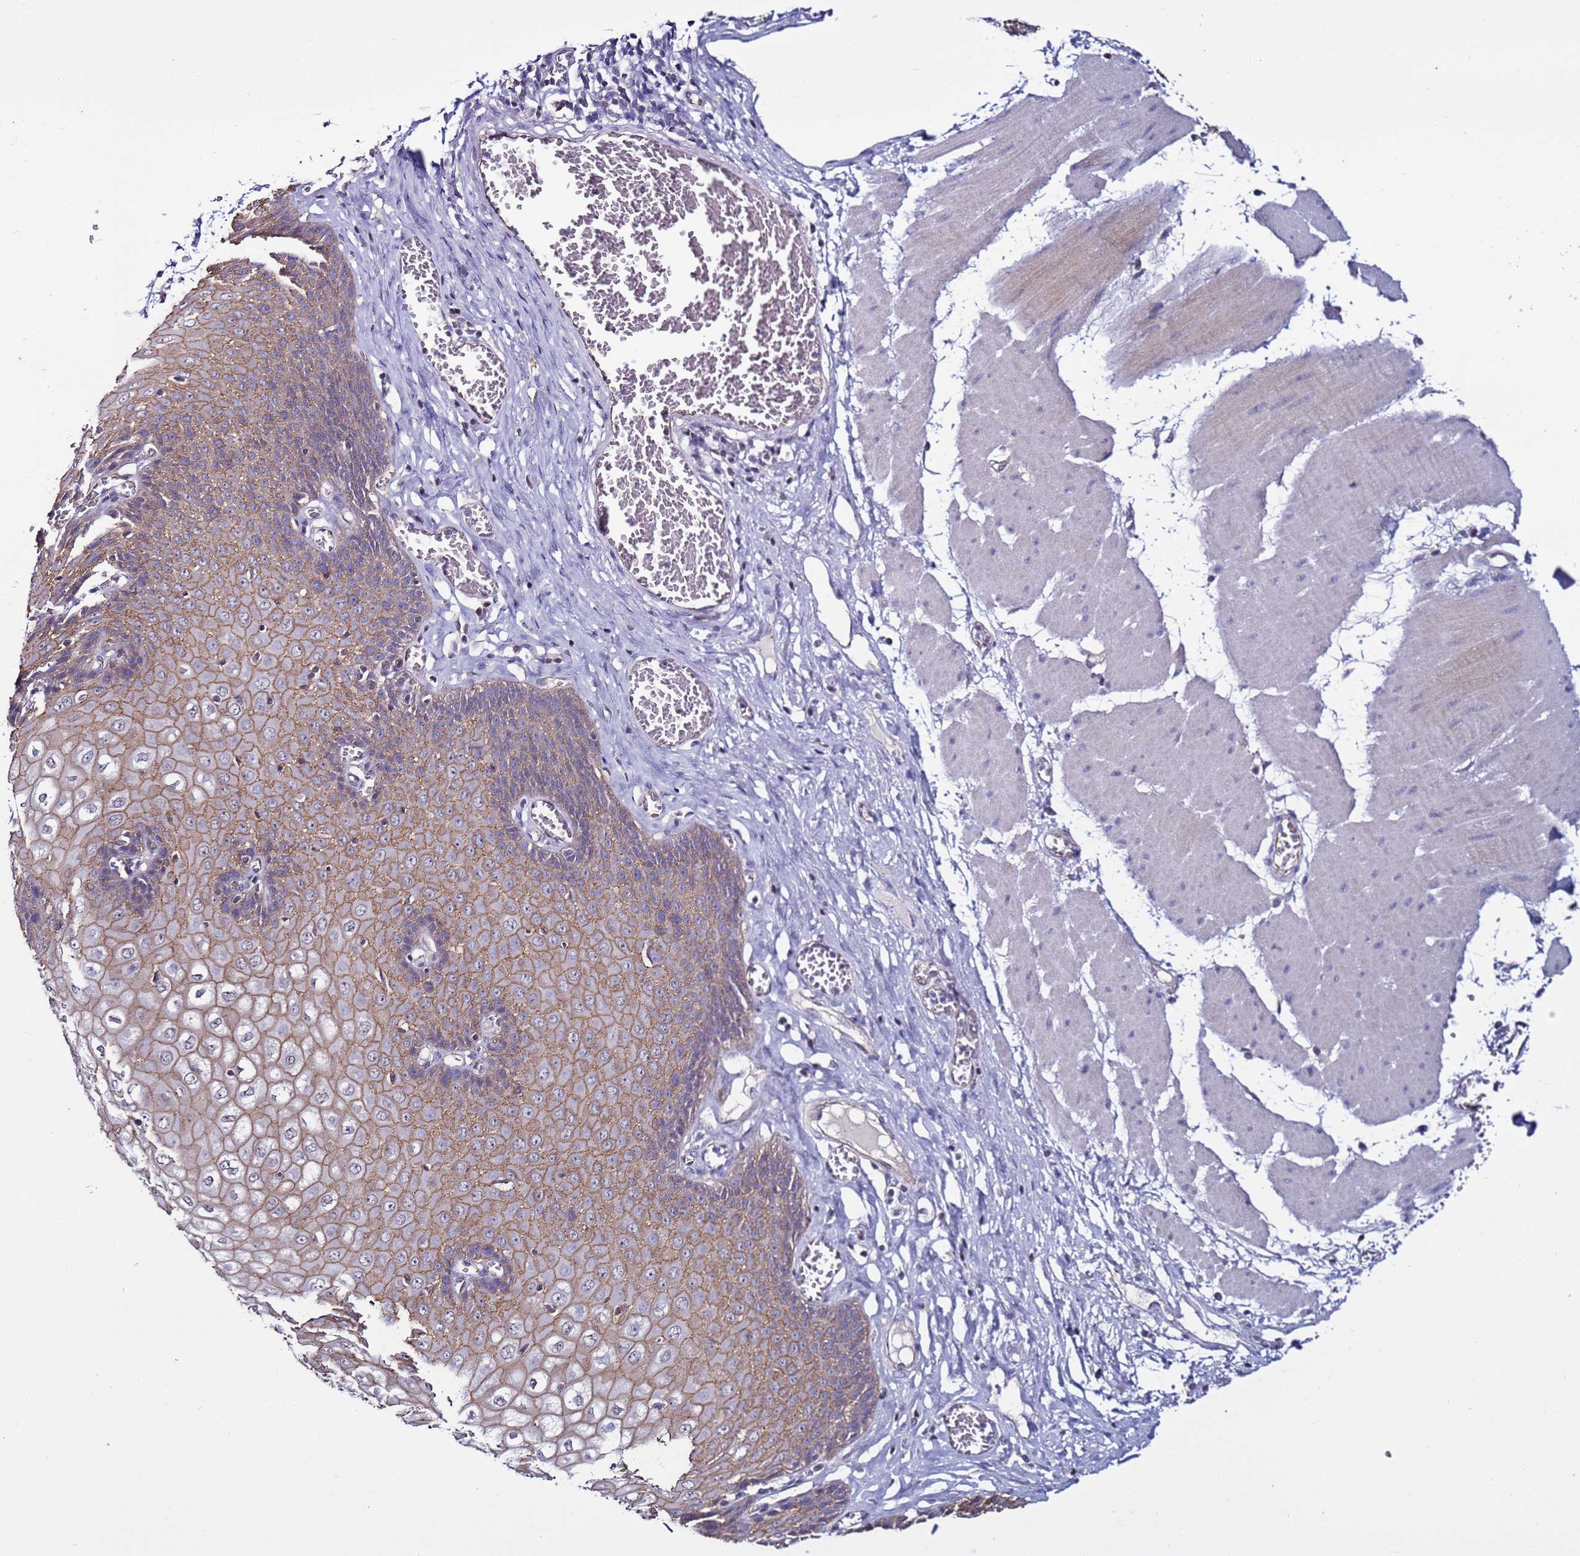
{"staining": {"intensity": "moderate", "quantity": "<25%", "location": "cytoplasmic/membranous"}, "tissue": "esophagus", "cell_type": "Squamous epithelial cells", "image_type": "normal", "snomed": [{"axis": "morphology", "description": "Normal tissue, NOS"}, {"axis": "topography", "description": "Esophagus"}], "caption": "DAB (3,3'-diaminobenzidine) immunohistochemical staining of benign esophagus demonstrates moderate cytoplasmic/membranous protein positivity in about <25% of squamous epithelial cells.", "gene": "TENM3", "patient": {"sex": "male", "age": 60}}